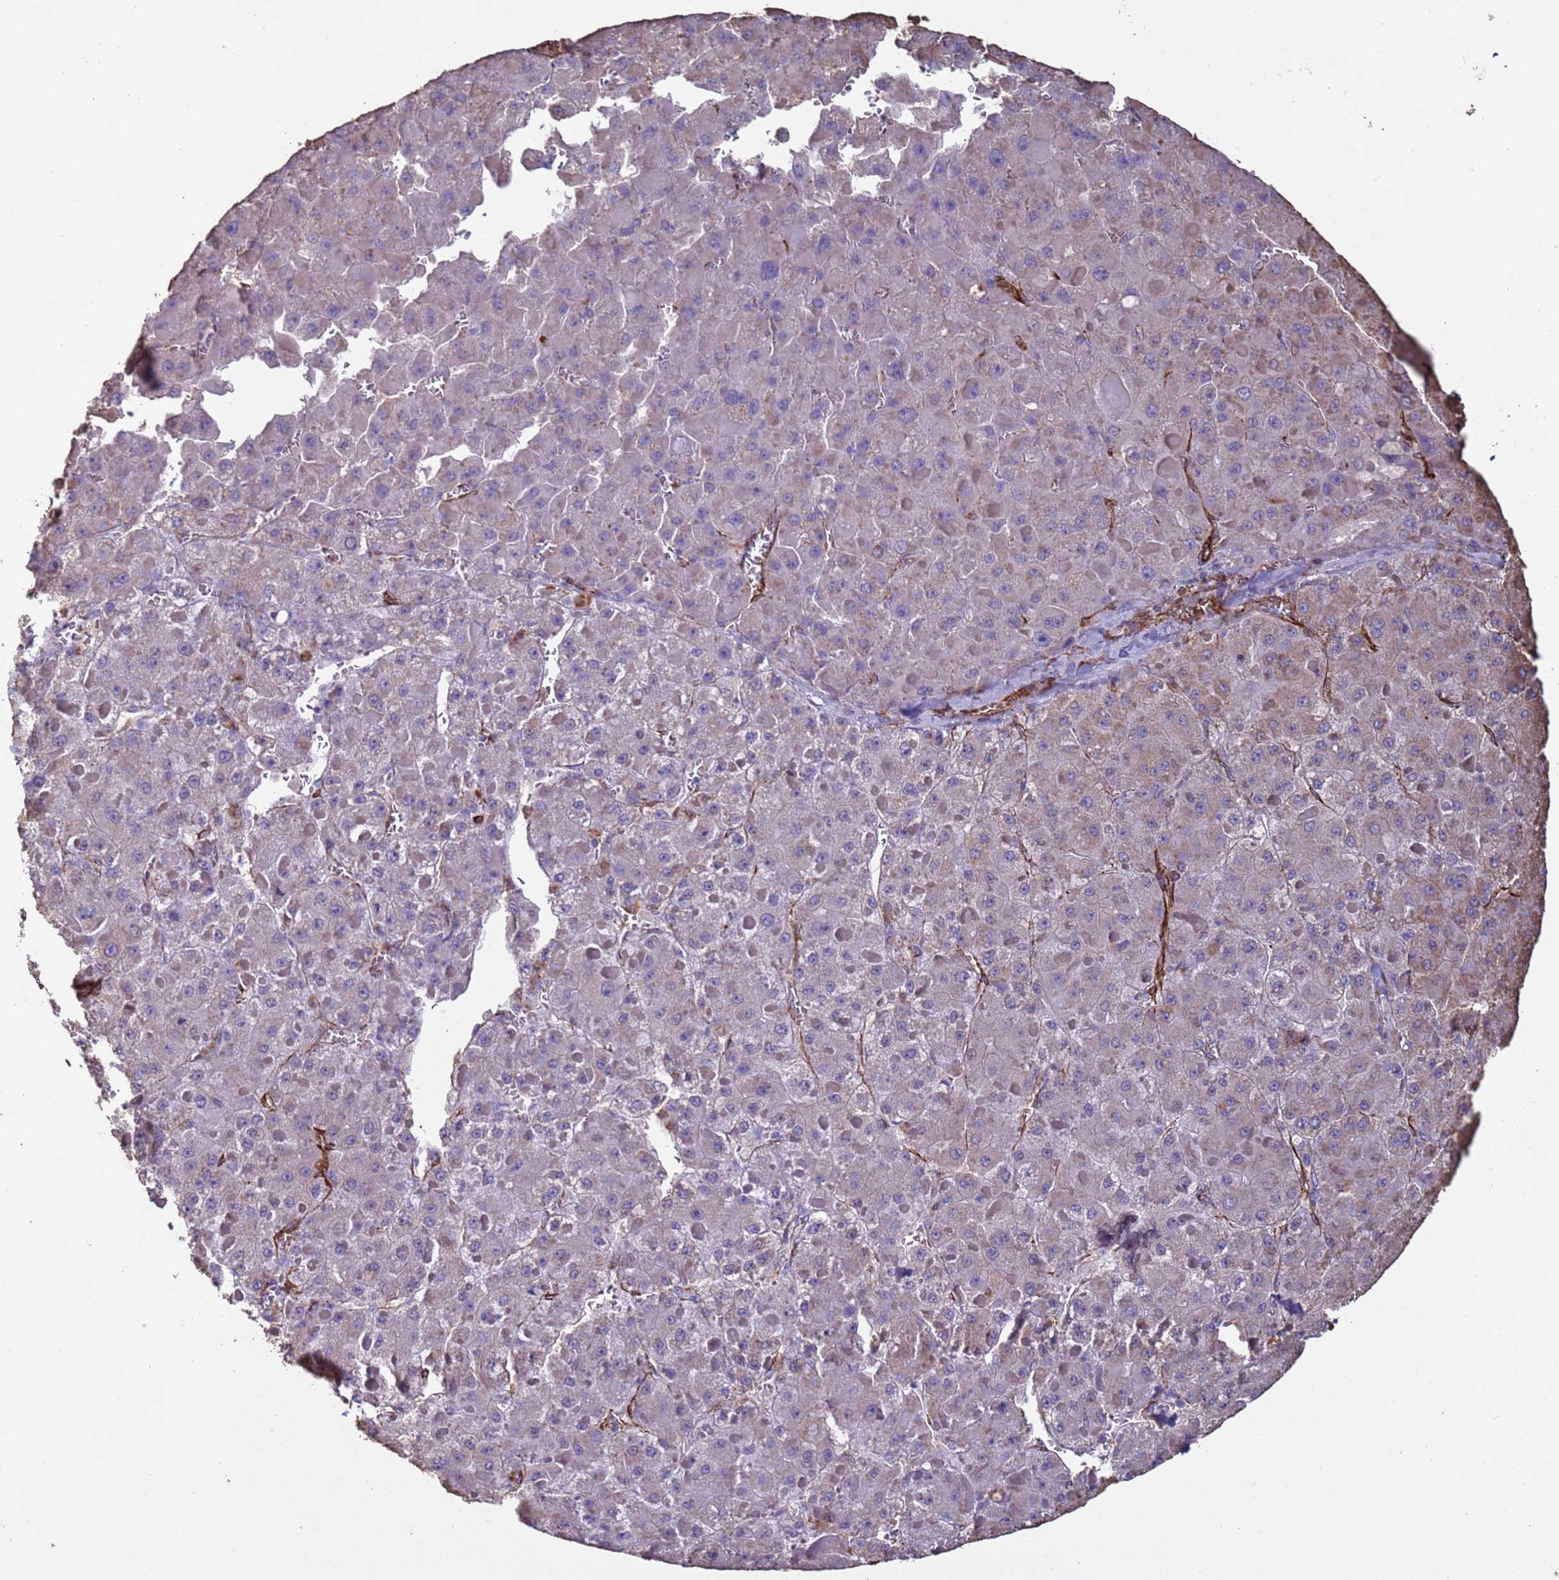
{"staining": {"intensity": "weak", "quantity": "<25%", "location": "cytoplasmic/membranous"}, "tissue": "liver cancer", "cell_type": "Tumor cells", "image_type": "cancer", "snomed": [{"axis": "morphology", "description": "Carcinoma, Hepatocellular, NOS"}, {"axis": "topography", "description": "Liver"}], "caption": "Immunohistochemistry (IHC) of human liver hepatocellular carcinoma demonstrates no positivity in tumor cells.", "gene": "GASK1A", "patient": {"sex": "female", "age": 73}}